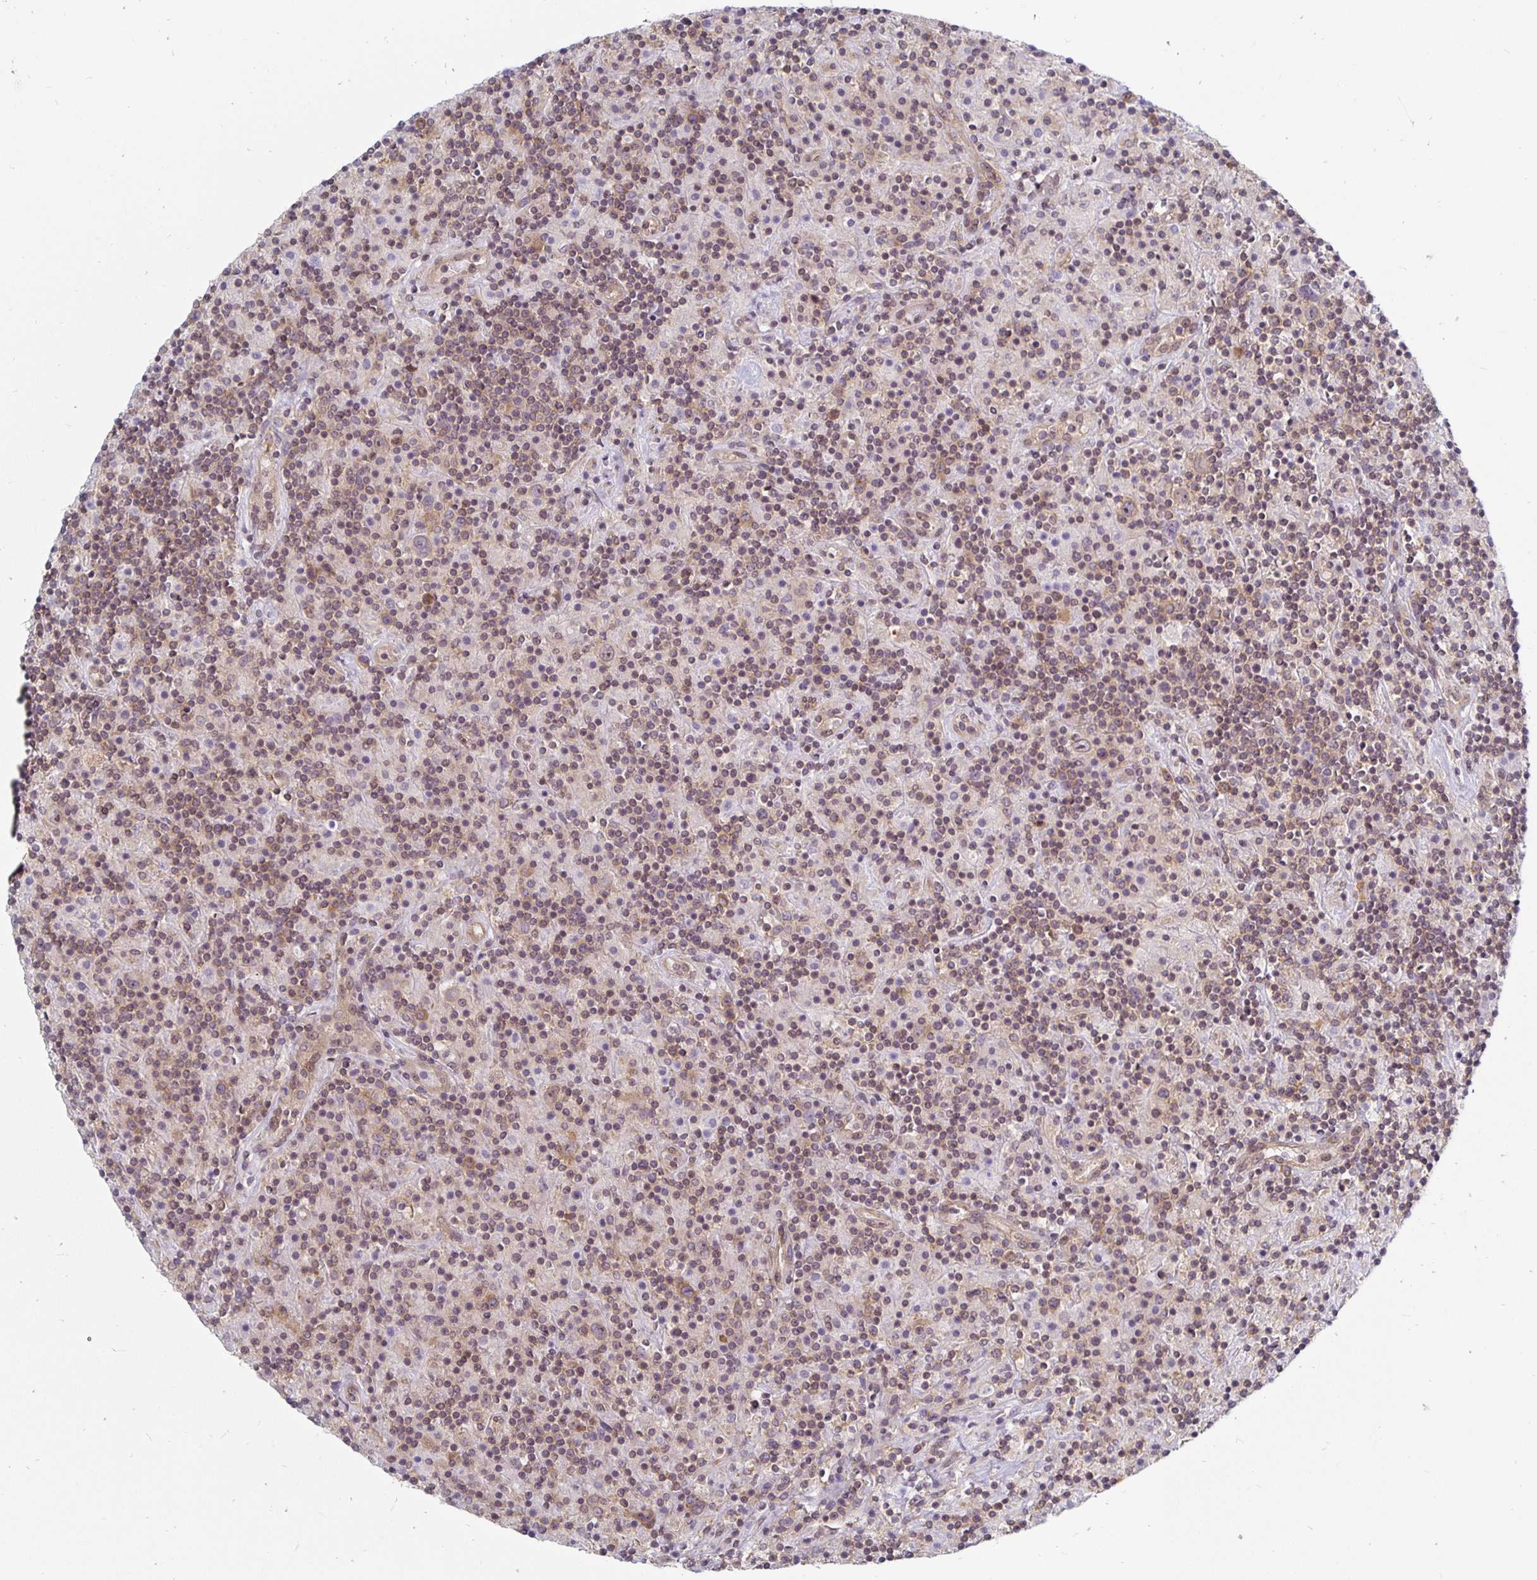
{"staining": {"intensity": "negative", "quantity": "none", "location": "none"}, "tissue": "lymphoma", "cell_type": "Tumor cells", "image_type": "cancer", "snomed": [{"axis": "morphology", "description": "Hodgkin's disease, NOS"}, {"axis": "topography", "description": "Lymph node"}], "caption": "Immunohistochemistry (IHC) photomicrograph of human Hodgkin's disease stained for a protein (brown), which shows no positivity in tumor cells.", "gene": "PDAP1", "patient": {"sex": "male", "age": 70}}